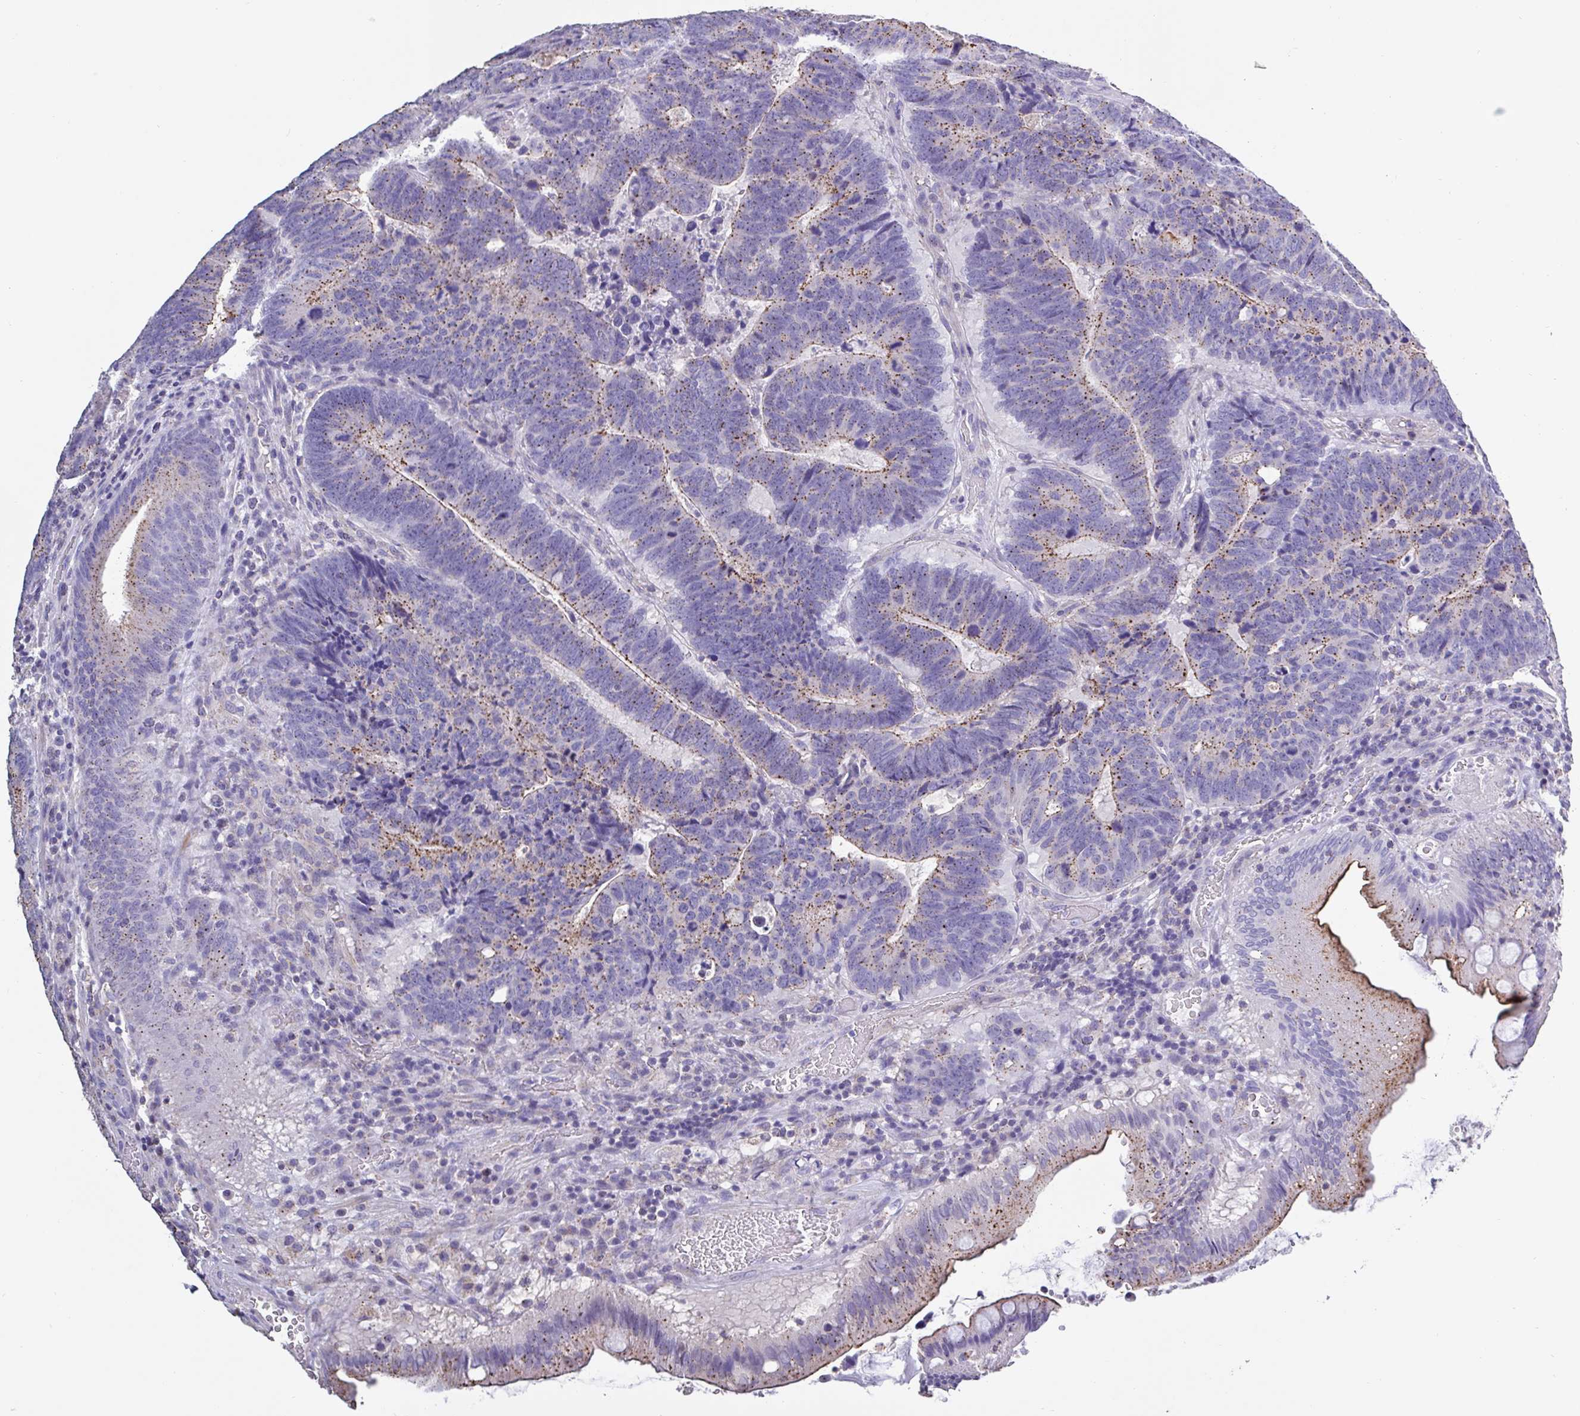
{"staining": {"intensity": "moderate", "quantity": ">75%", "location": "cytoplasmic/membranous"}, "tissue": "colorectal cancer", "cell_type": "Tumor cells", "image_type": "cancer", "snomed": [{"axis": "morphology", "description": "Adenocarcinoma, NOS"}, {"axis": "topography", "description": "Colon"}], "caption": "Colorectal cancer stained with DAB (3,3'-diaminobenzidine) IHC shows medium levels of moderate cytoplasmic/membranous staining in about >75% of tumor cells. Immunohistochemistry stains the protein of interest in brown and the nuclei are stained blue.", "gene": "CHMP5", "patient": {"sex": "male", "age": 62}}